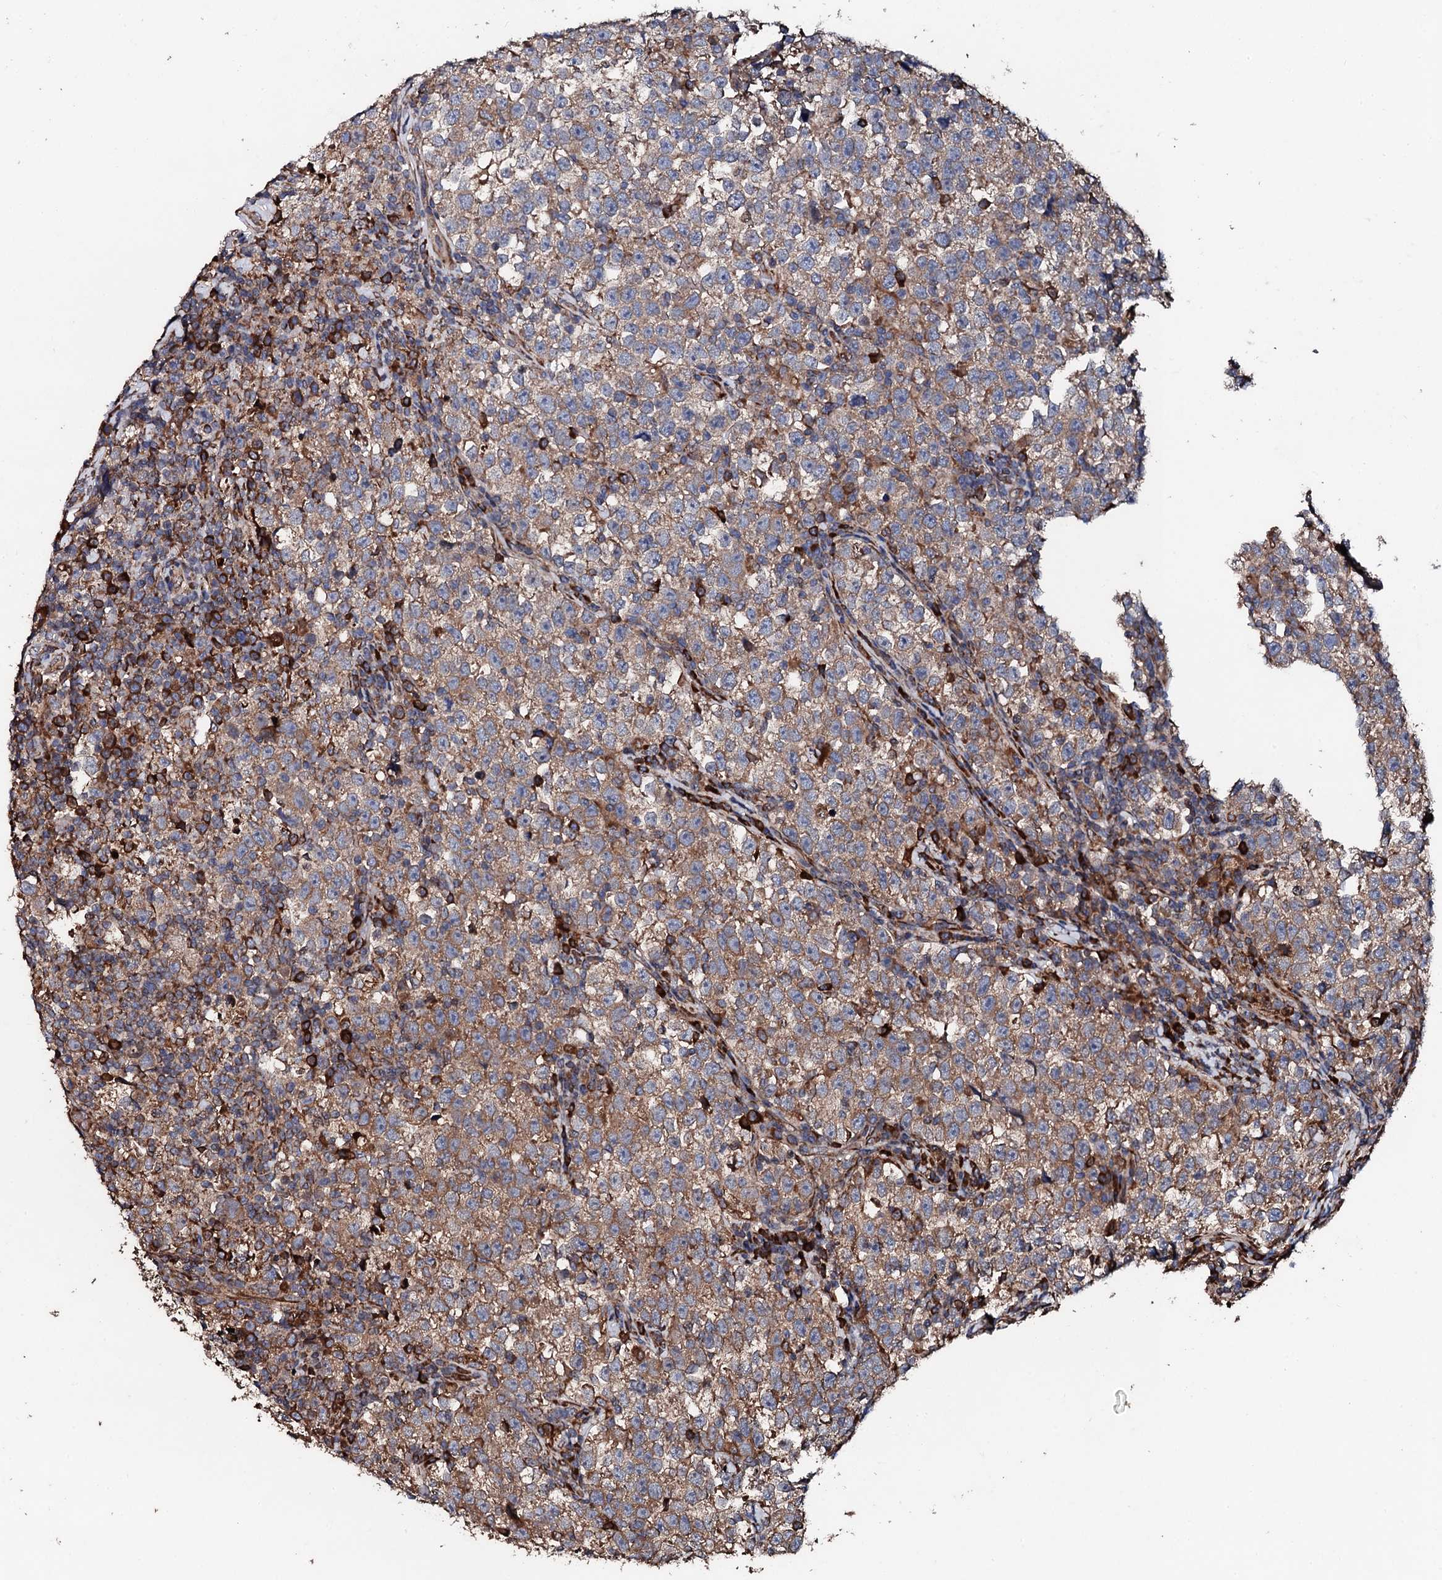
{"staining": {"intensity": "moderate", "quantity": ">75%", "location": "cytoplasmic/membranous"}, "tissue": "testis cancer", "cell_type": "Tumor cells", "image_type": "cancer", "snomed": [{"axis": "morphology", "description": "Normal tissue, NOS"}, {"axis": "morphology", "description": "Seminoma, NOS"}, {"axis": "topography", "description": "Testis"}], "caption": "Testis cancer (seminoma) tissue reveals moderate cytoplasmic/membranous positivity in about >75% of tumor cells, visualized by immunohistochemistry.", "gene": "CKAP5", "patient": {"sex": "male", "age": 43}}